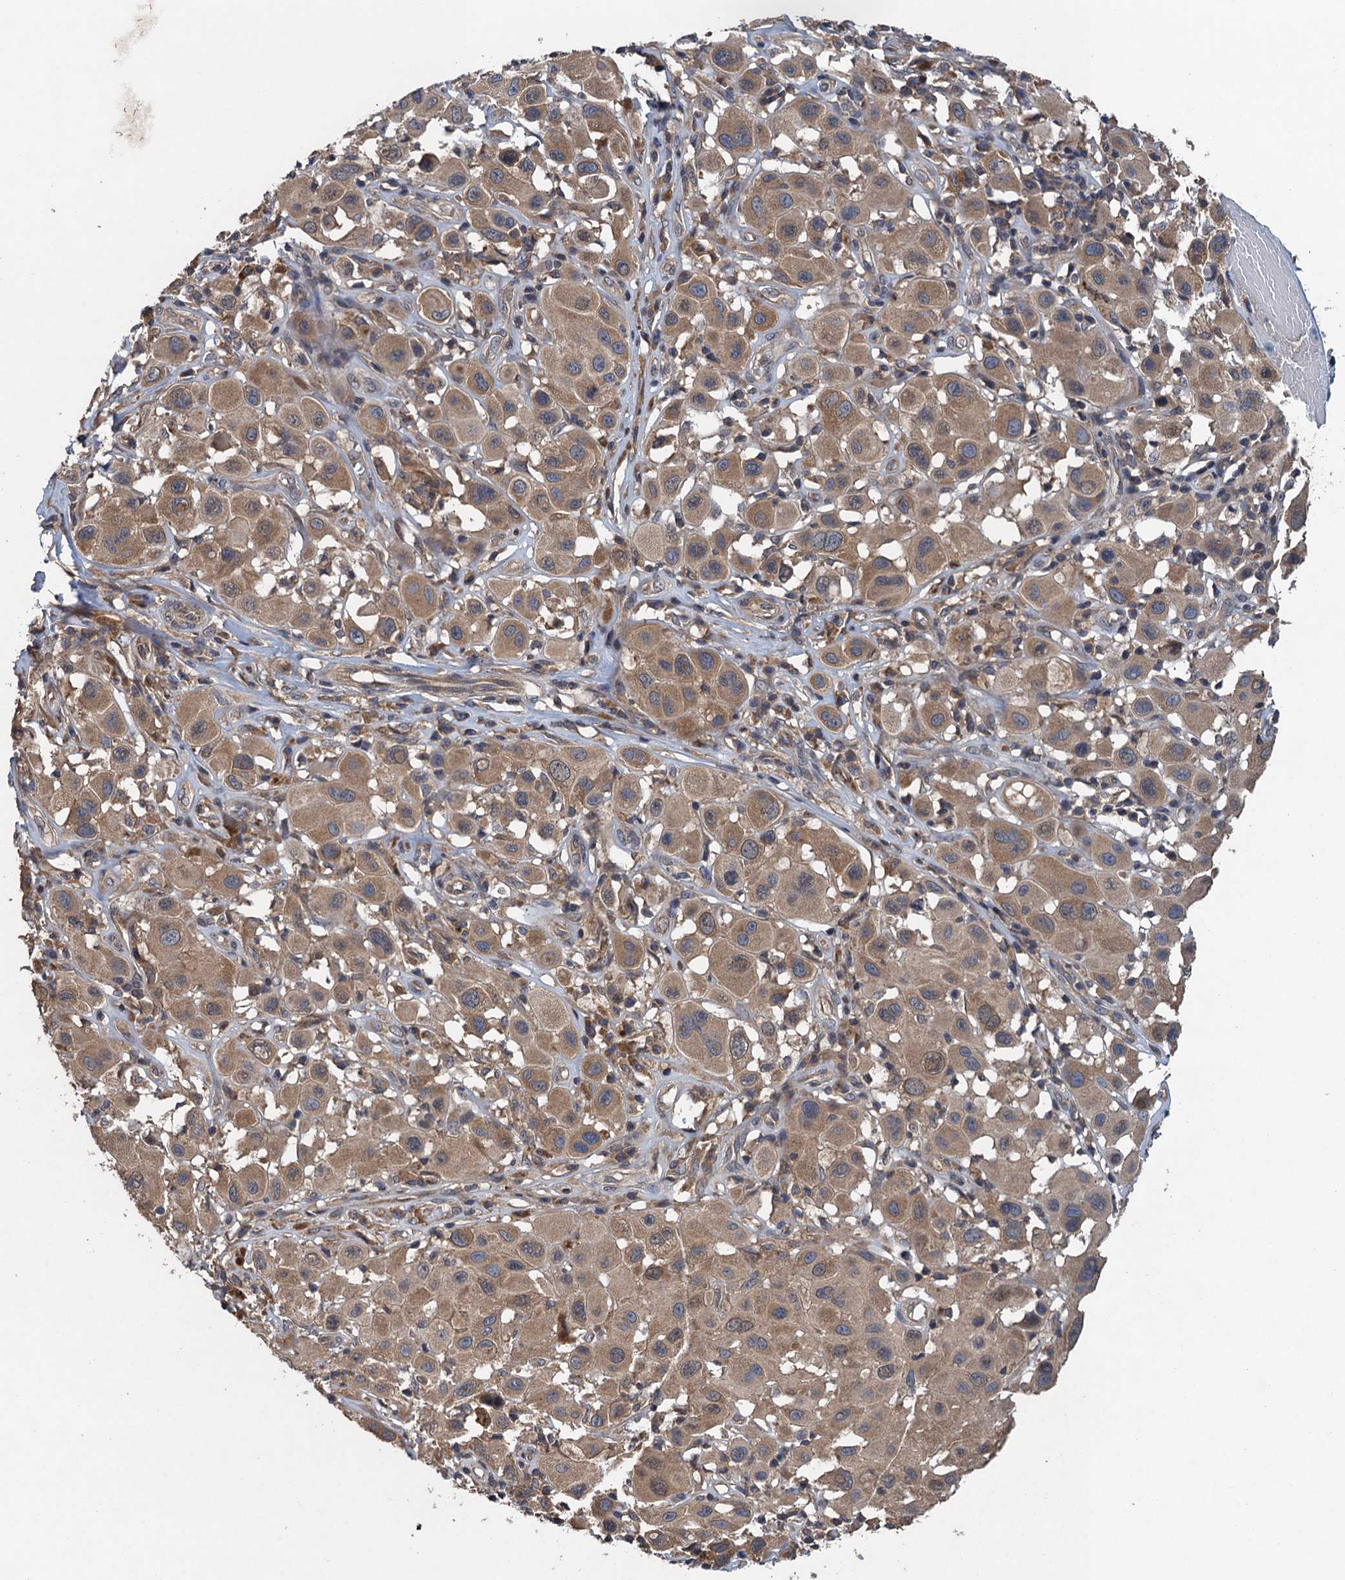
{"staining": {"intensity": "moderate", "quantity": ">75%", "location": "cytoplasmic/membranous"}, "tissue": "melanoma", "cell_type": "Tumor cells", "image_type": "cancer", "snomed": [{"axis": "morphology", "description": "Malignant melanoma, Metastatic site"}, {"axis": "topography", "description": "Skin"}], "caption": "About >75% of tumor cells in human melanoma display moderate cytoplasmic/membranous protein staining as visualized by brown immunohistochemical staining.", "gene": "CNTN5", "patient": {"sex": "male", "age": 41}}